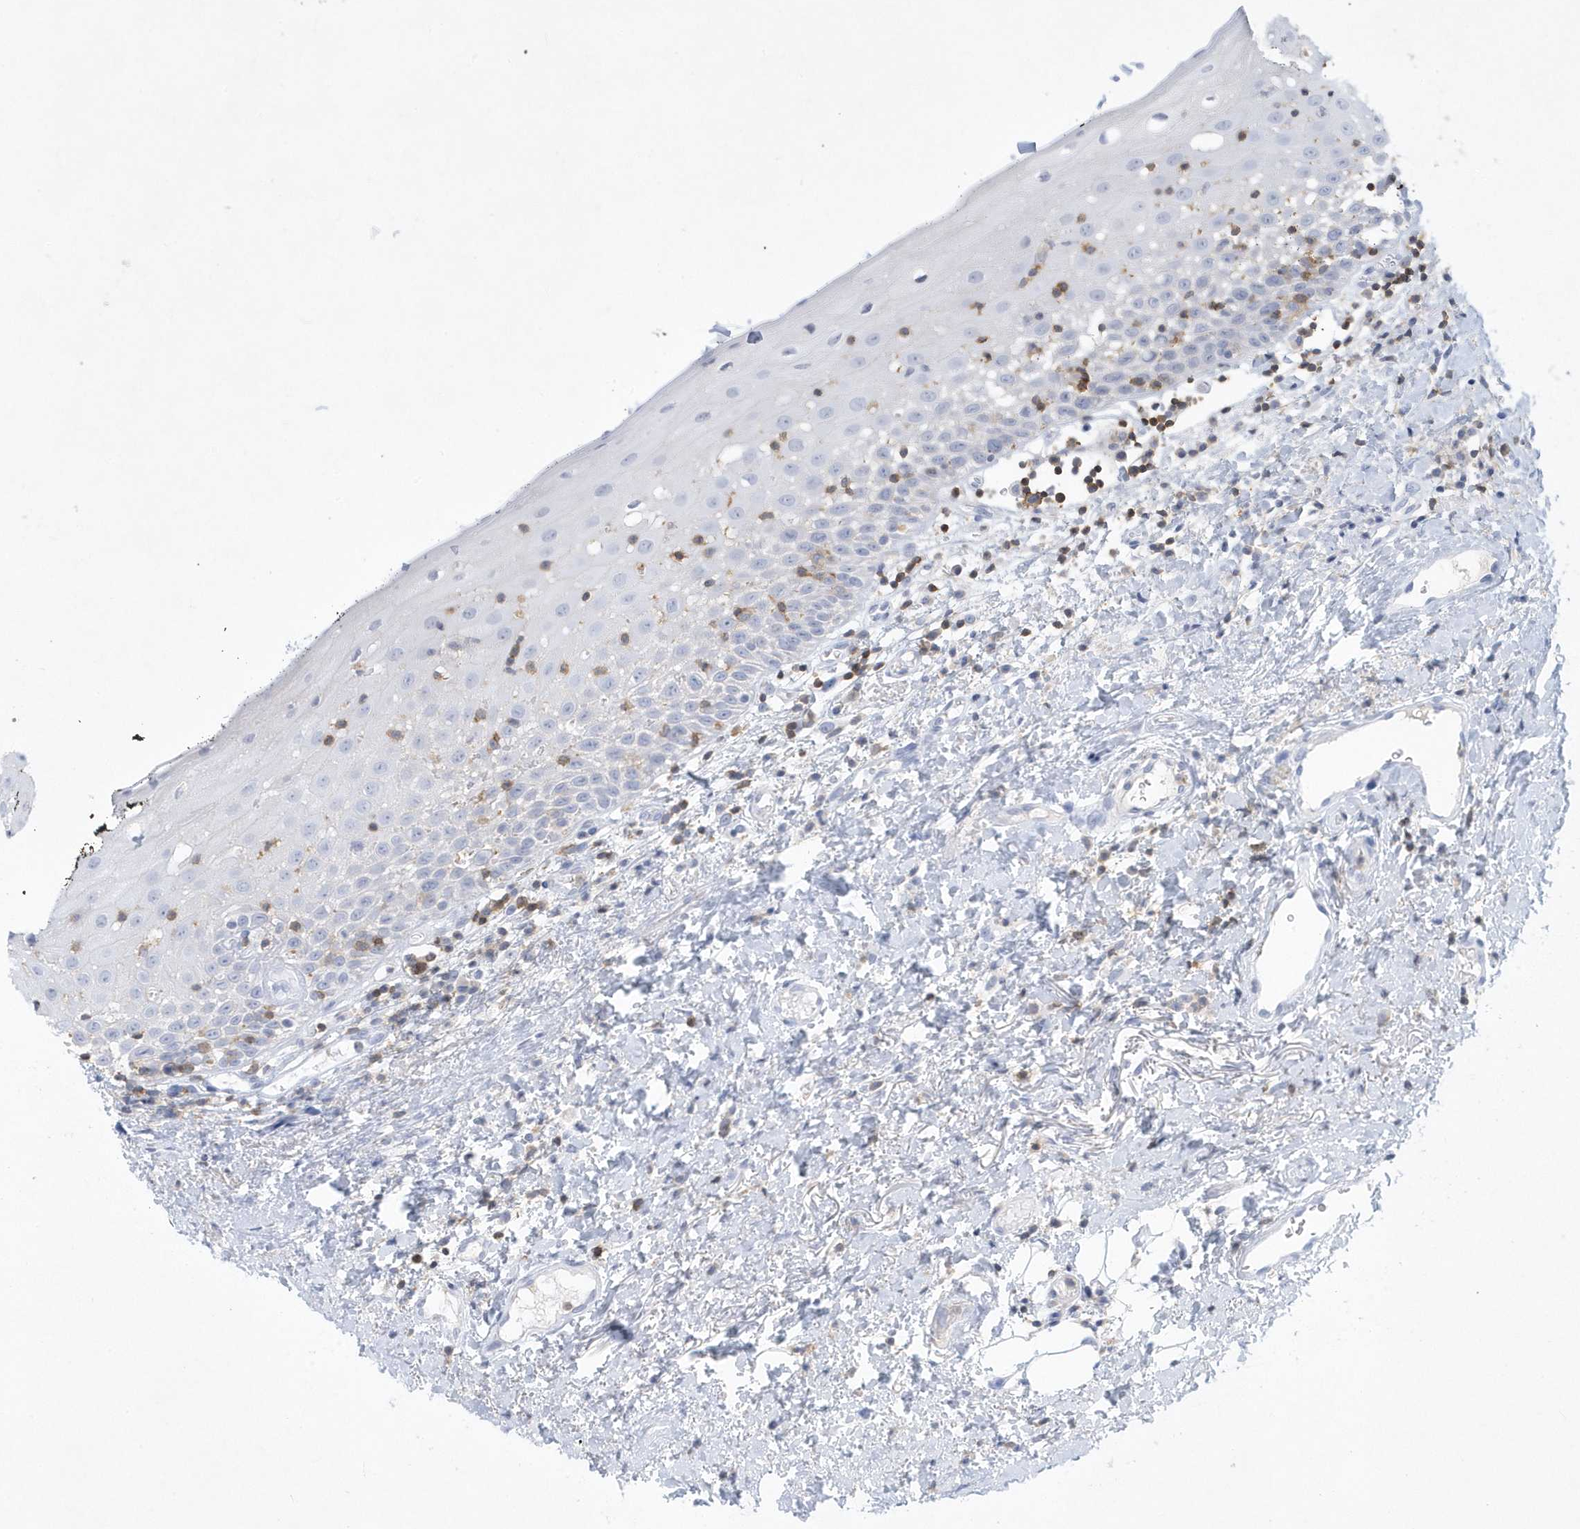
{"staining": {"intensity": "negative", "quantity": "none", "location": "none"}, "tissue": "oral mucosa", "cell_type": "Squamous epithelial cells", "image_type": "normal", "snomed": [{"axis": "morphology", "description": "Normal tissue, NOS"}, {"axis": "topography", "description": "Oral tissue"}], "caption": "IHC histopathology image of normal oral mucosa: oral mucosa stained with DAB (3,3'-diaminobenzidine) demonstrates no significant protein staining in squamous epithelial cells.", "gene": "PSD4", "patient": {"sex": "male", "age": 74}}